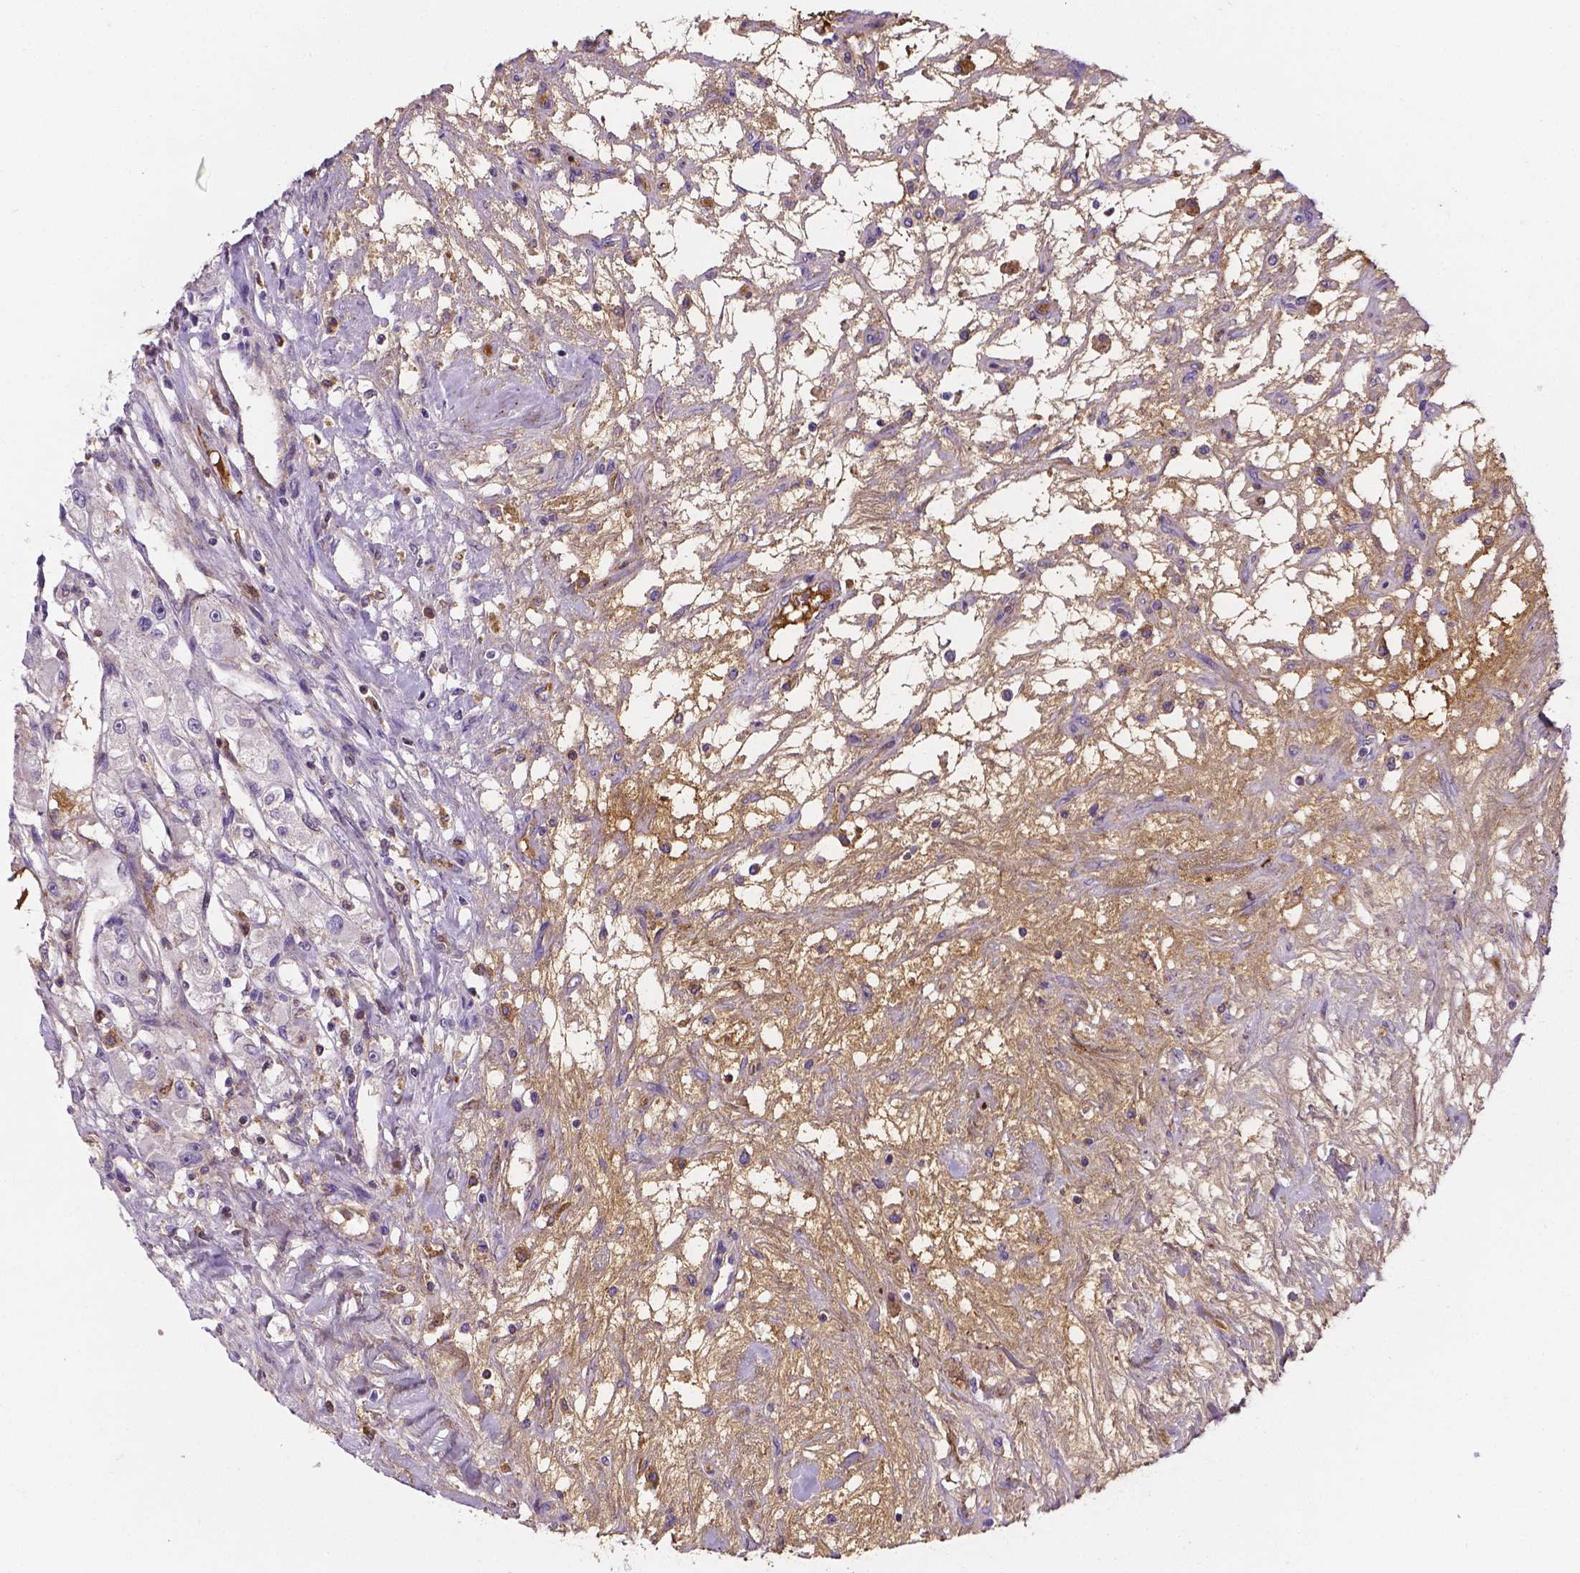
{"staining": {"intensity": "negative", "quantity": "none", "location": "none"}, "tissue": "renal cancer", "cell_type": "Tumor cells", "image_type": "cancer", "snomed": [{"axis": "morphology", "description": "Adenocarcinoma, NOS"}, {"axis": "topography", "description": "Kidney"}], "caption": "Tumor cells show no significant protein positivity in renal cancer (adenocarcinoma). (Stains: DAB (3,3'-diaminobenzidine) immunohistochemistry (IHC) with hematoxylin counter stain, Microscopy: brightfield microscopy at high magnification).", "gene": "APOE", "patient": {"sex": "female", "age": 63}}